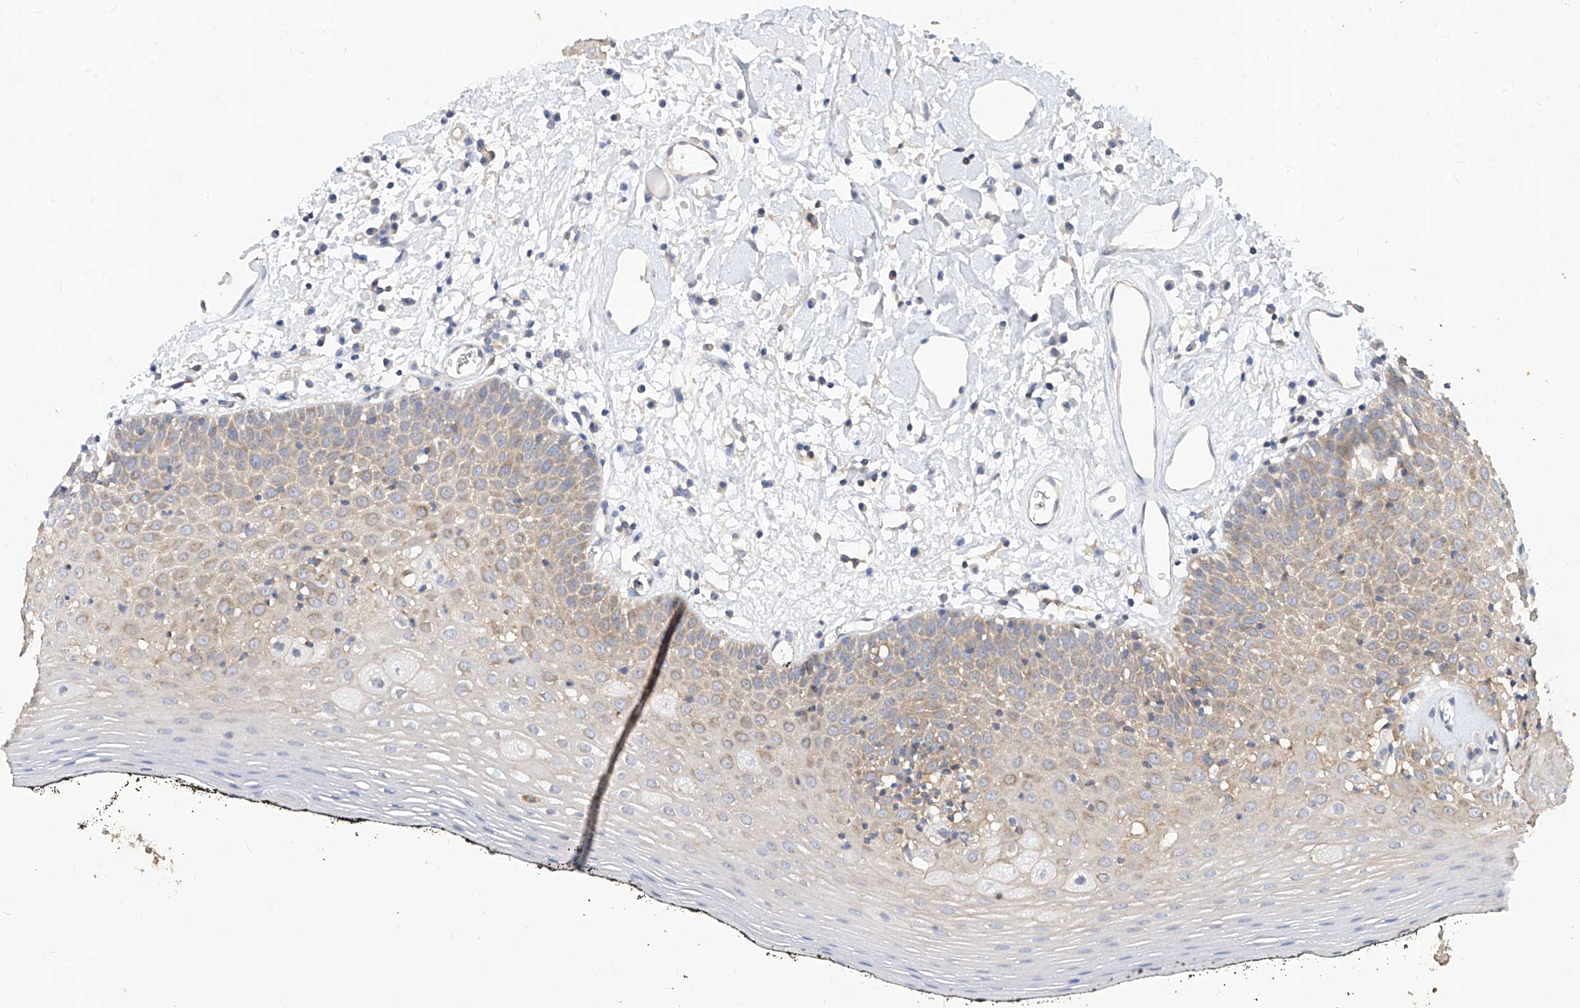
{"staining": {"intensity": "weak", "quantity": "25%-75%", "location": "cytoplasmic/membranous"}, "tissue": "oral mucosa", "cell_type": "Squamous epithelial cells", "image_type": "normal", "snomed": [{"axis": "morphology", "description": "Normal tissue, NOS"}, {"axis": "topography", "description": "Oral tissue"}], "caption": "Squamous epithelial cells demonstrate low levels of weak cytoplasmic/membranous staining in approximately 25%-75% of cells in benign oral mucosa.", "gene": "SCGB2A1", "patient": {"sex": "male", "age": 74}}